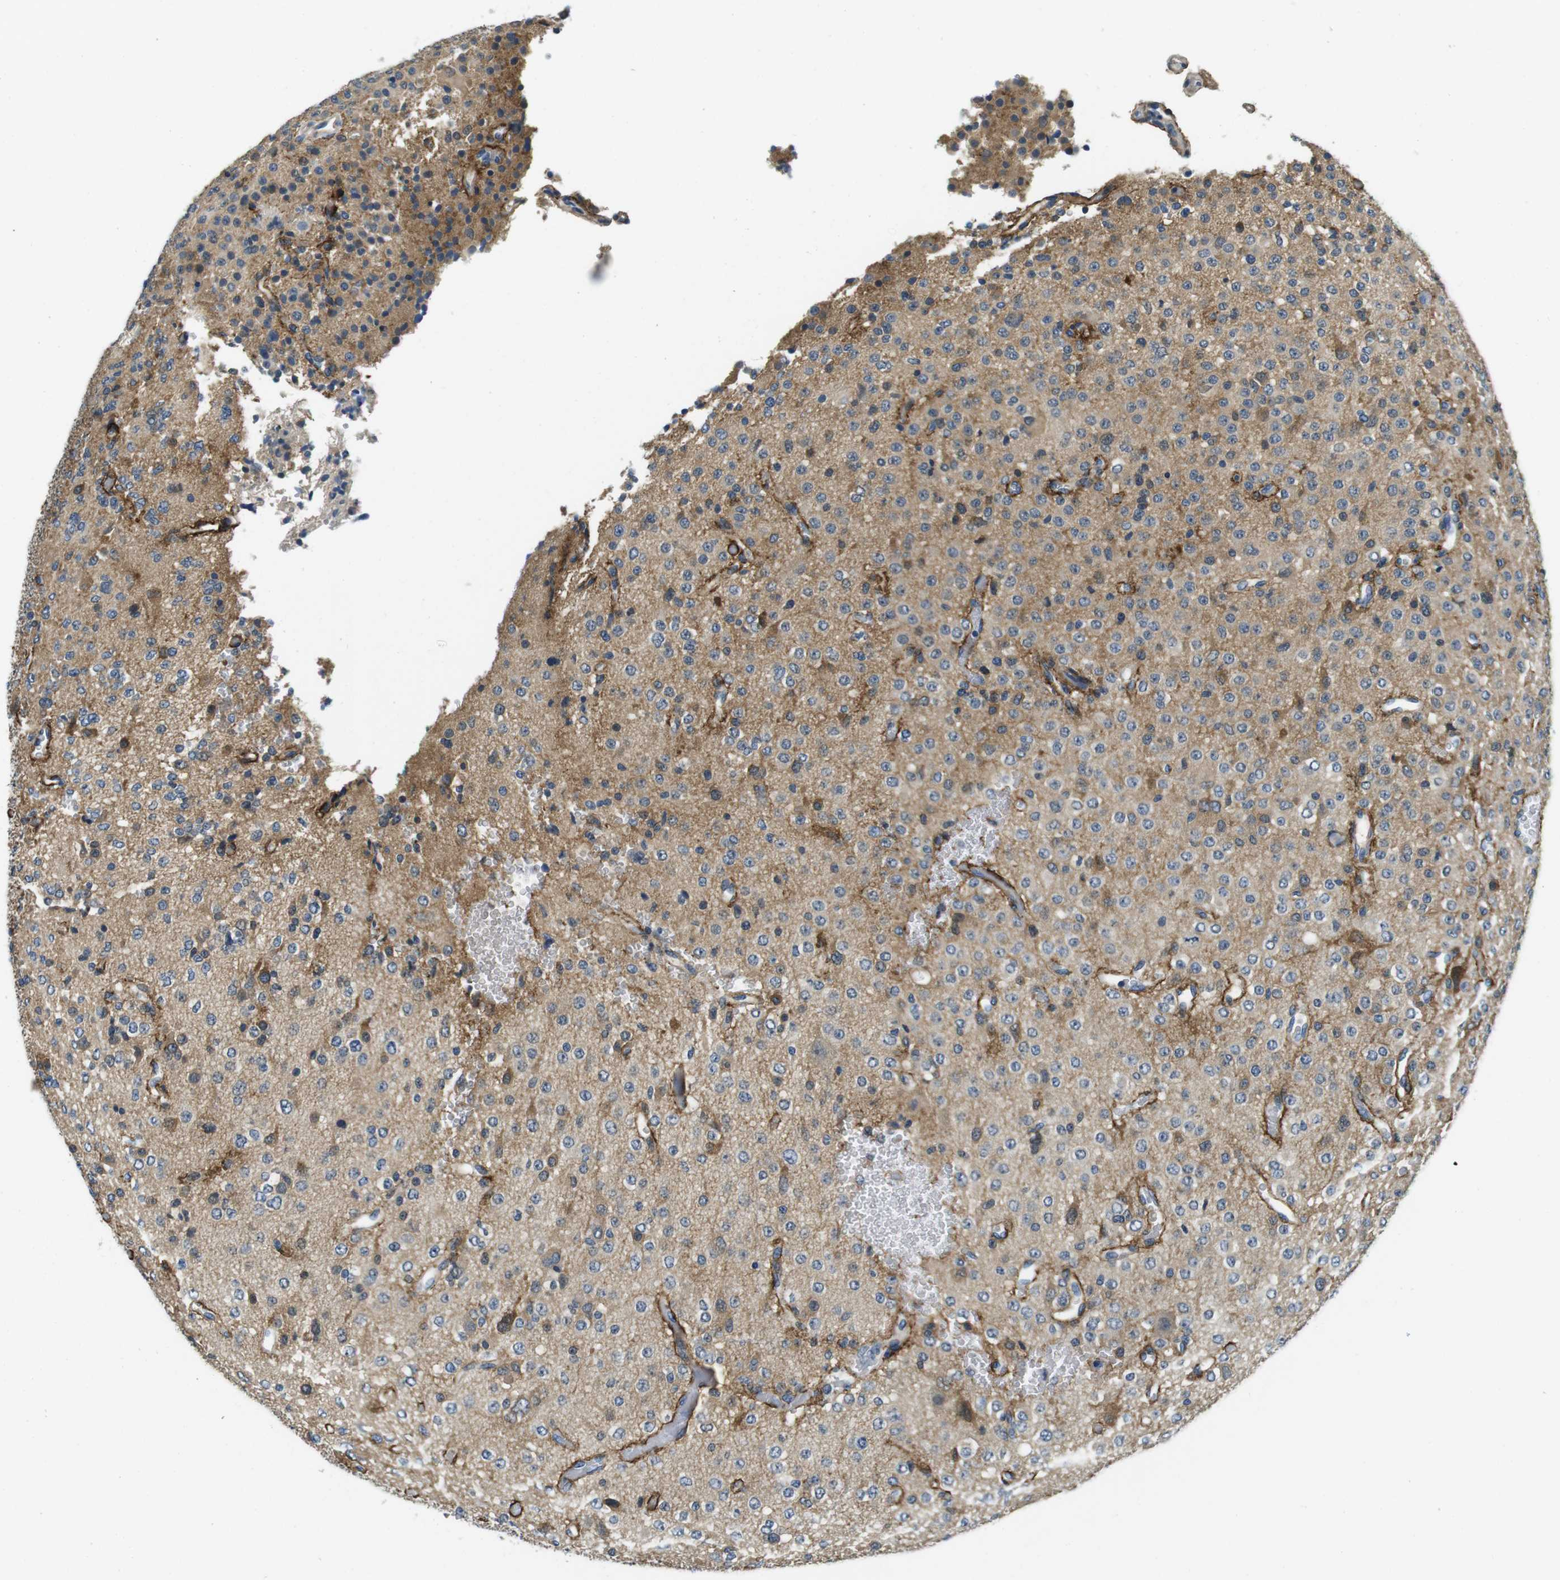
{"staining": {"intensity": "weak", "quantity": "25%-75%", "location": "cytoplasmic/membranous"}, "tissue": "glioma", "cell_type": "Tumor cells", "image_type": "cancer", "snomed": [{"axis": "morphology", "description": "Glioma, malignant, Low grade"}, {"axis": "topography", "description": "Brain"}], "caption": "Tumor cells show low levels of weak cytoplasmic/membranous positivity in approximately 25%-75% of cells in glioma.", "gene": "DTNA", "patient": {"sex": "male", "age": 38}}